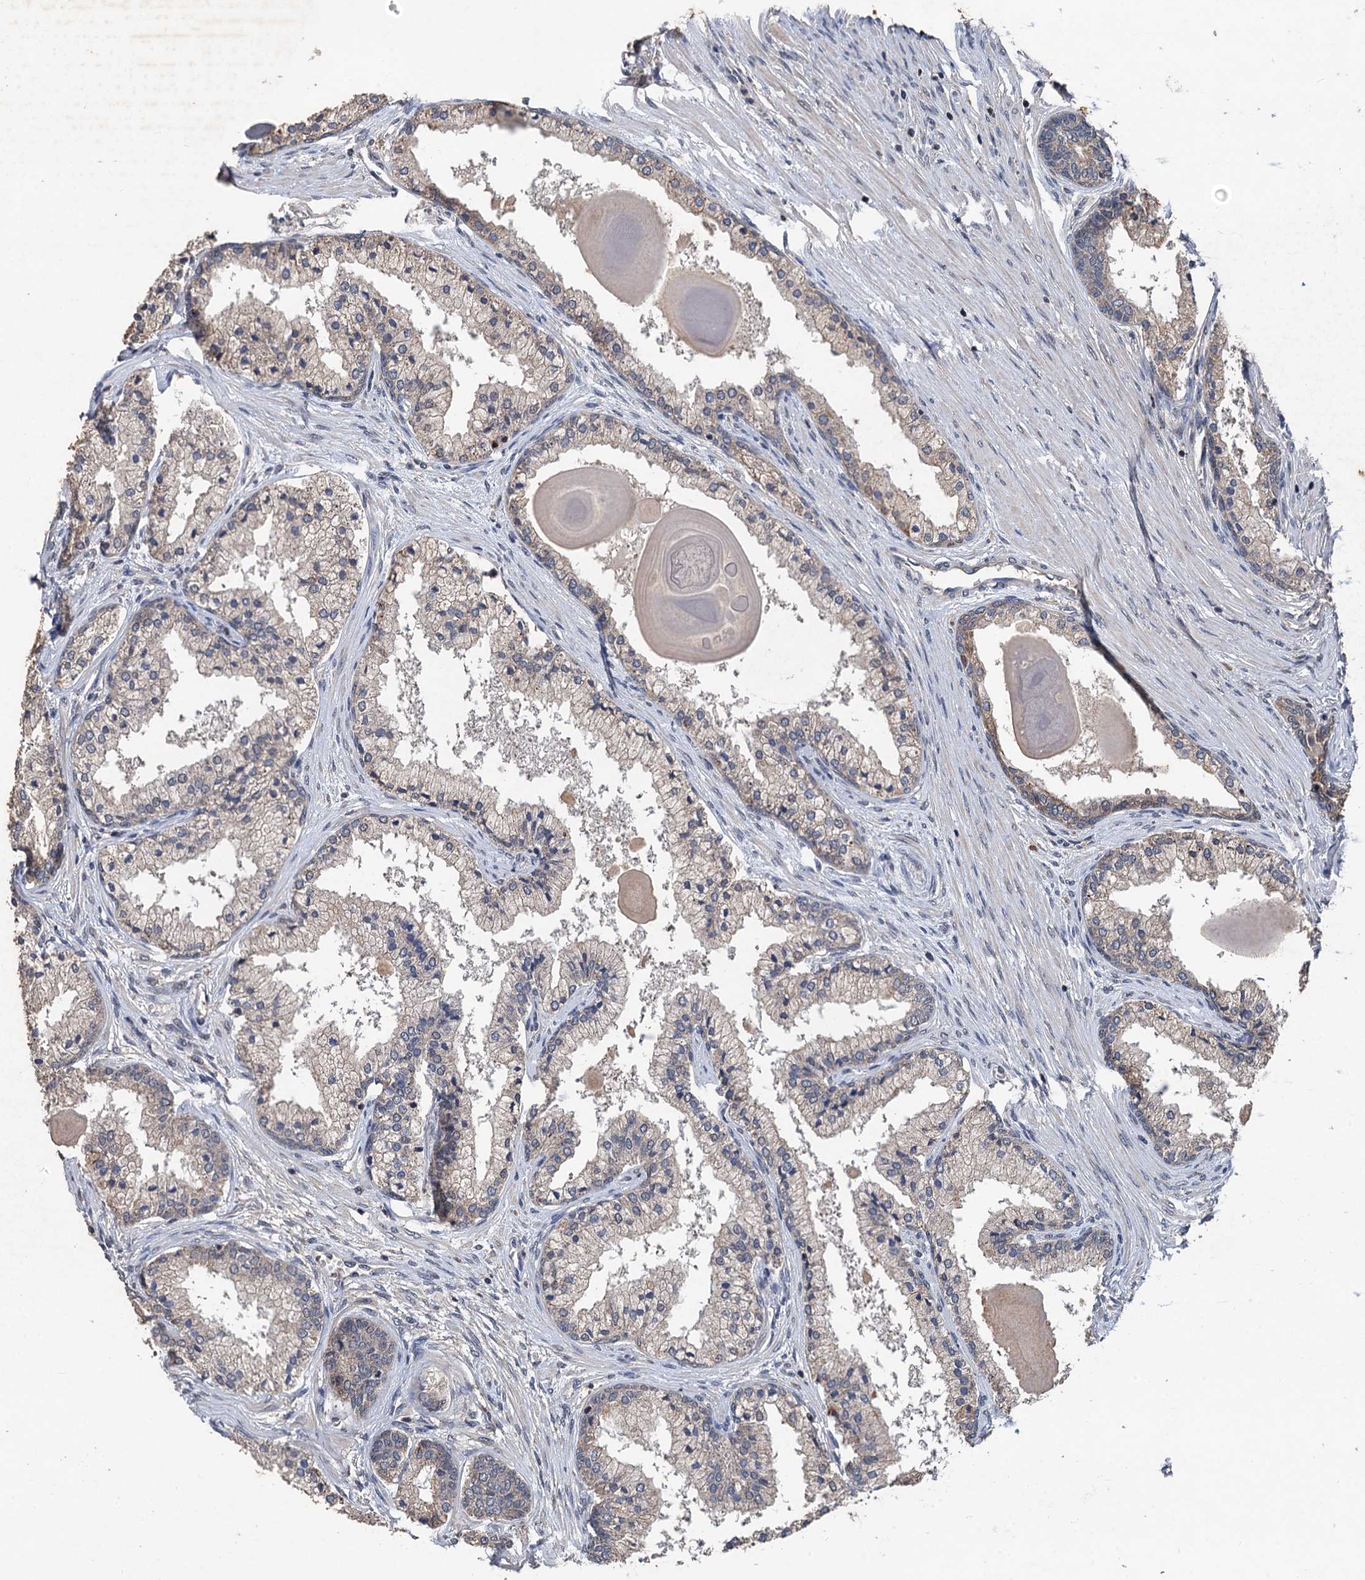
{"staining": {"intensity": "weak", "quantity": "<25%", "location": "cytoplasmic/membranous"}, "tissue": "prostate cancer", "cell_type": "Tumor cells", "image_type": "cancer", "snomed": [{"axis": "morphology", "description": "Adenocarcinoma, Low grade"}, {"axis": "topography", "description": "Prostate"}], "caption": "The IHC micrograph has no significant staining in tumor cells of prostate low-grade adenocarcinoma tissue.", "gene": "ZNF438", "patient": {"sex": "male", "age": 59}}